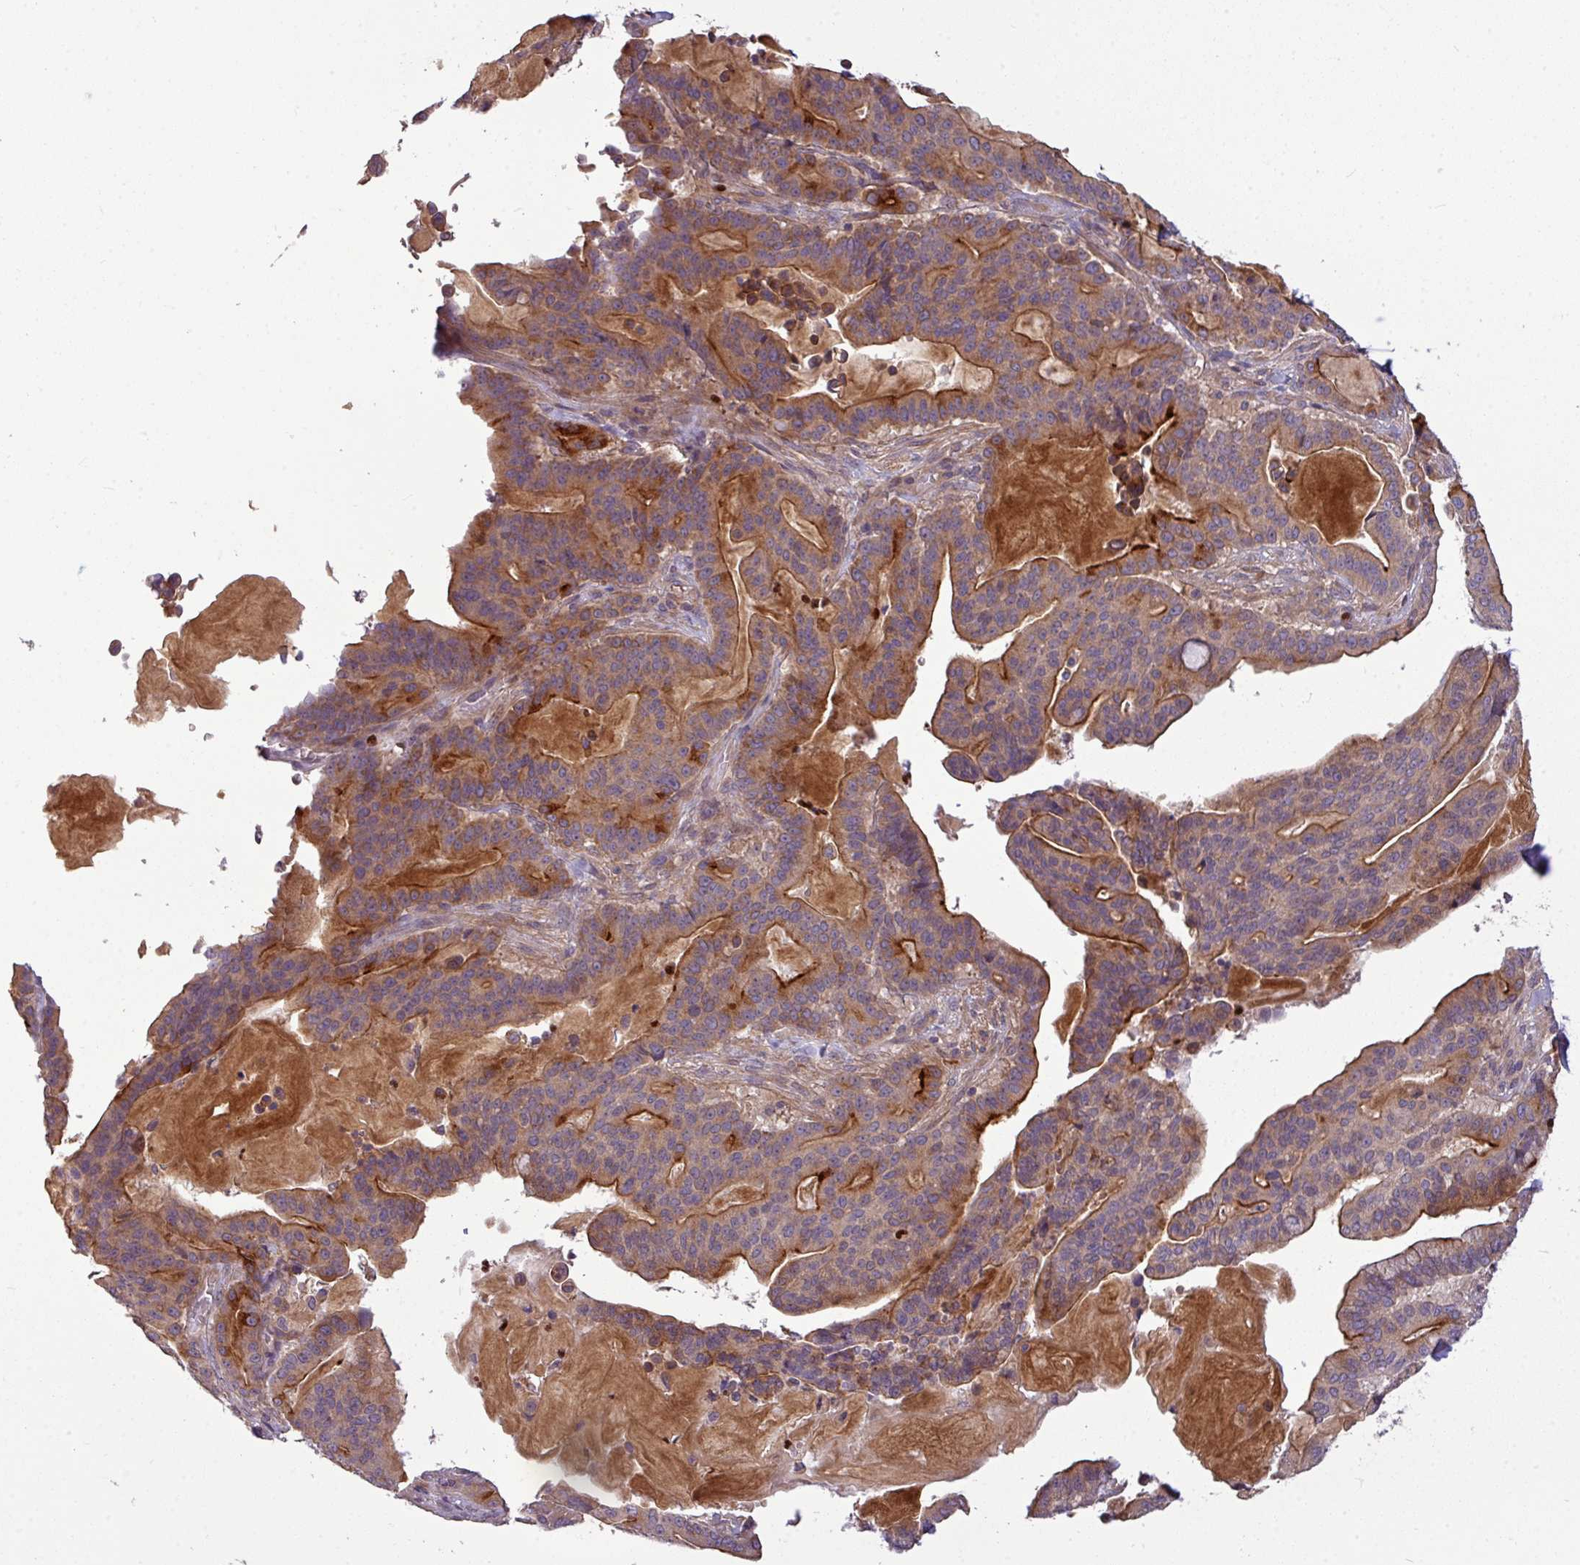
{"staining": {"intensity": "moderate", "quantity": ">75%", "location": "cytoplasmic/membranous"}, "tissue": "pancreatic cancer", "cell_type": "Tumor cells", "image_type": "cancer", "snomed": [{"axis": "morphology", "description": "Adenocarcinoma, NOS"}, {"axis": "topography", "description": "Pancreas"}], "caption": "A medium amount of moderate cytoplasmic/membranous staining is present in approximately >75% of tumor cells in pancreatic cancer tissue. The staining is performed using DAB (3,3'-diaminobenzidine) brown chromogen to label protein expression. The nuclei are counter-stained blue using hematoxylin.", "gene": "PAPLN", "patient": {"sex": "male", "age": 63}}